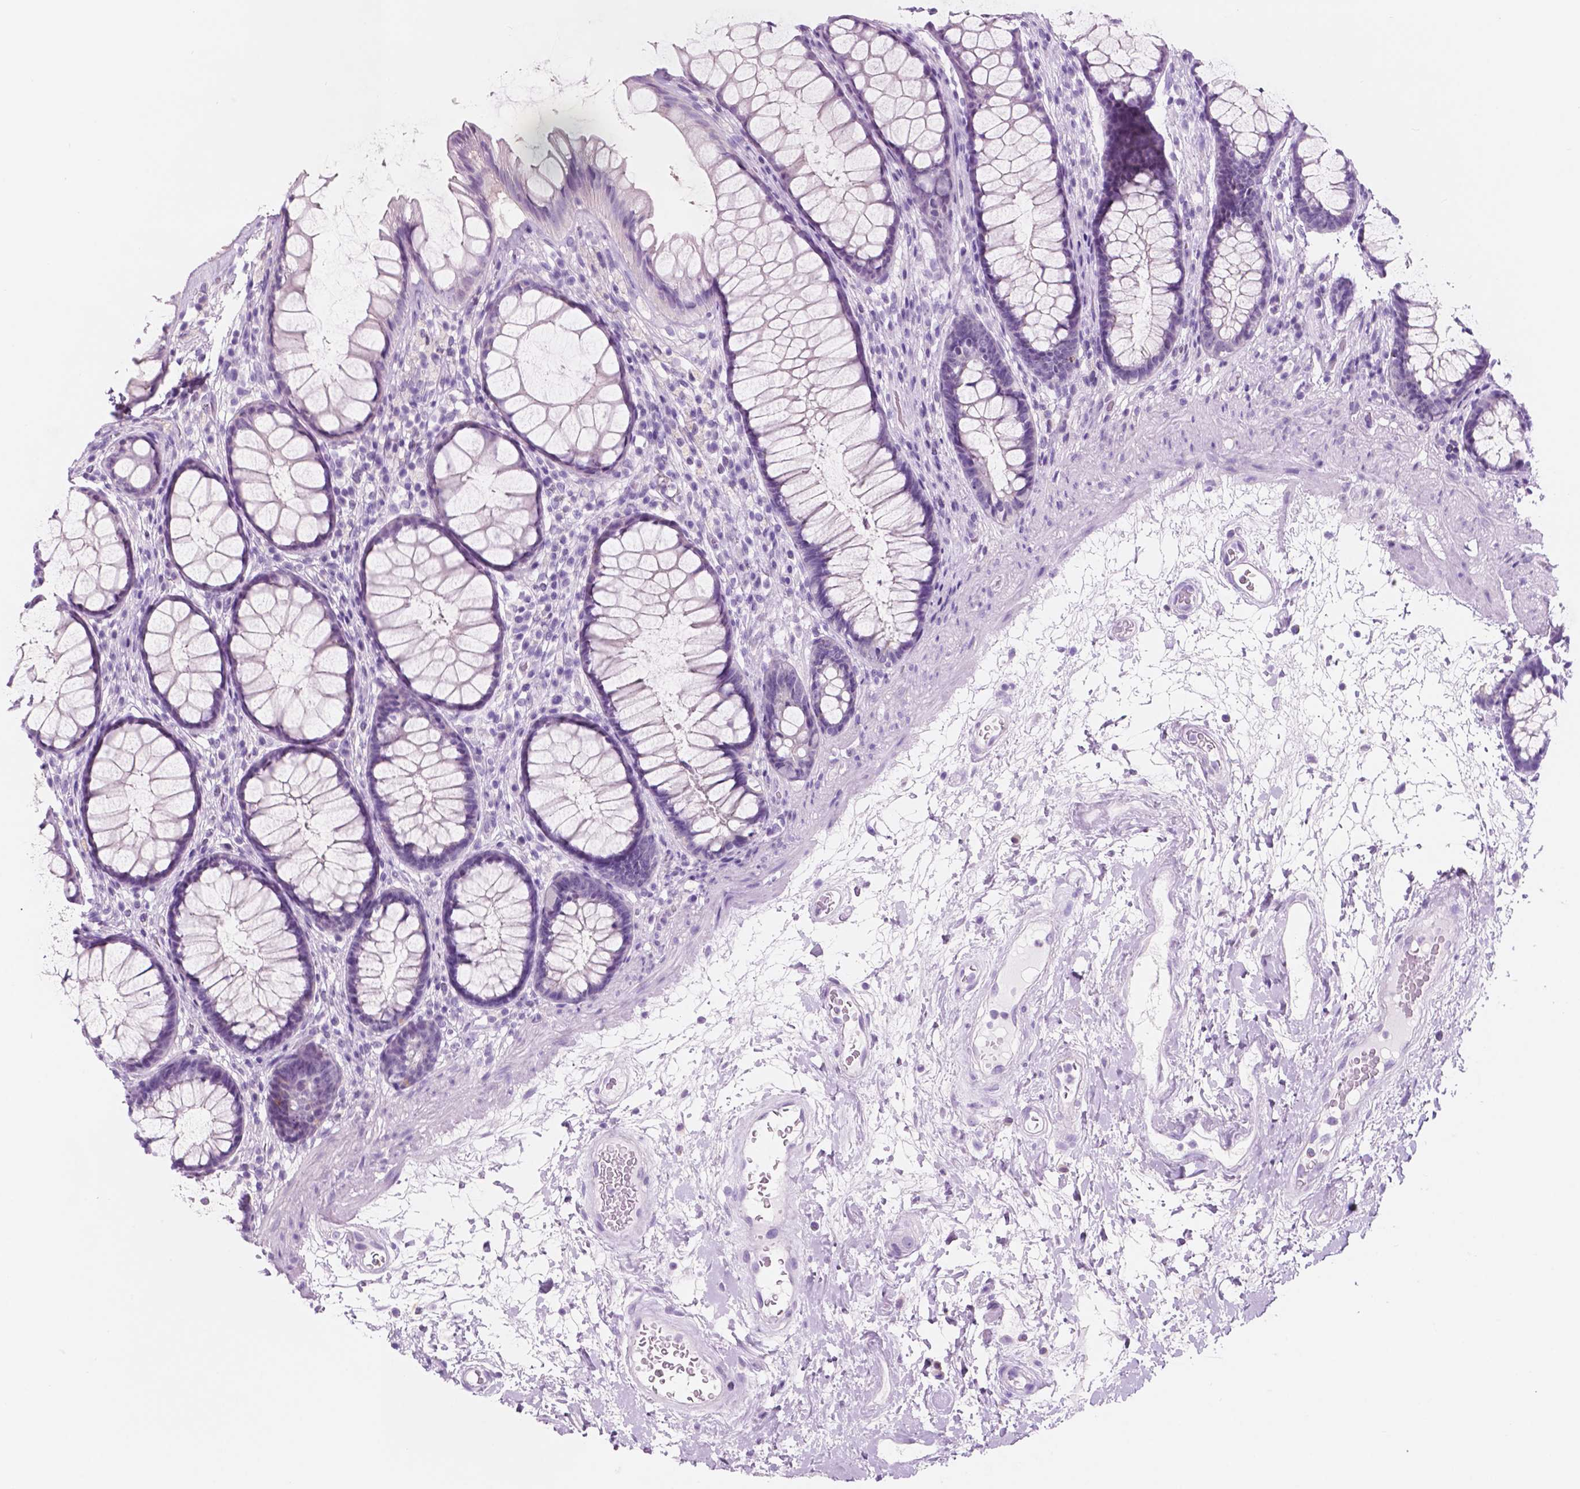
{"staining": {"intensity": "negative", "quantity": "none", "location": "none"}, "tissue": "rectum", "cell_type": "Glandular cells", "image_type": "normal", "snomed": [{"axis": "morphology", "description": "Normal tissue, NOS"}, {"axis": "topography", "description": "Rectum"}], "caption": "Benign rectum was stained to show a protein in brown. There is no significant positivity in glandular cells.", "gene": "CUZD1", "patient": {"sex": "male", "age": 72}}